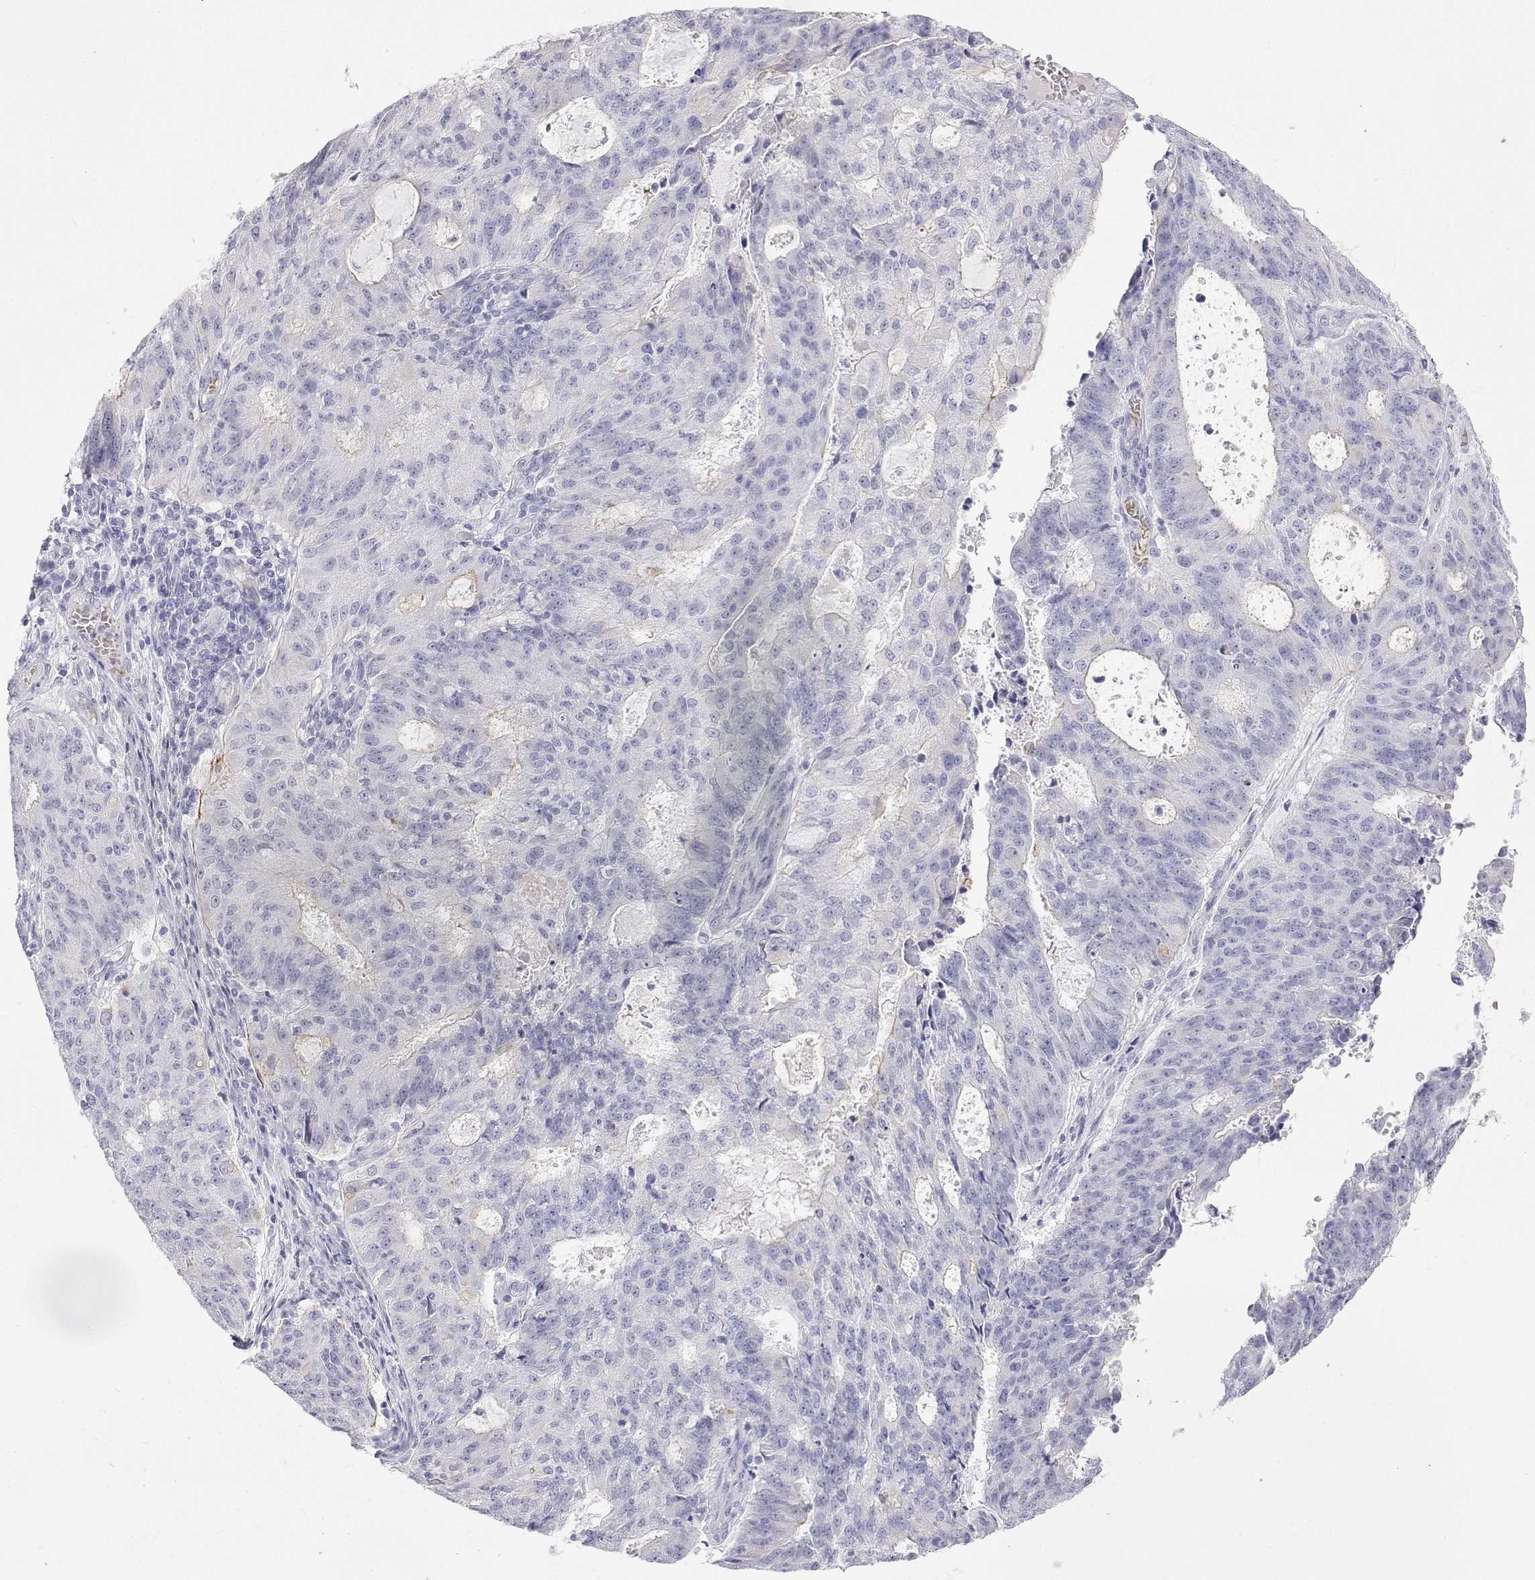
{"staining": {"intensity": "moderate", "quantity": "<25%", "location": "cytoplasmic/membranous"}, "tissue": "endometrial cancer", "cell_type": "Tumor cells", "image_type": "cancer", "snomed": [{"axis": "morphology", "description": "Adenocarcinoma, NOS"}, {"axis": "topography", "description": "Endometrium"}], "caption": "An image showing moderate cytoplasmic/membranous staining in about <25% of tumor cells in endometrial adenocarcinoma, as visualized by brown immunohistochemical staining.", "gene": "MISP", "patient": {"sex": "female", "age": 82}}